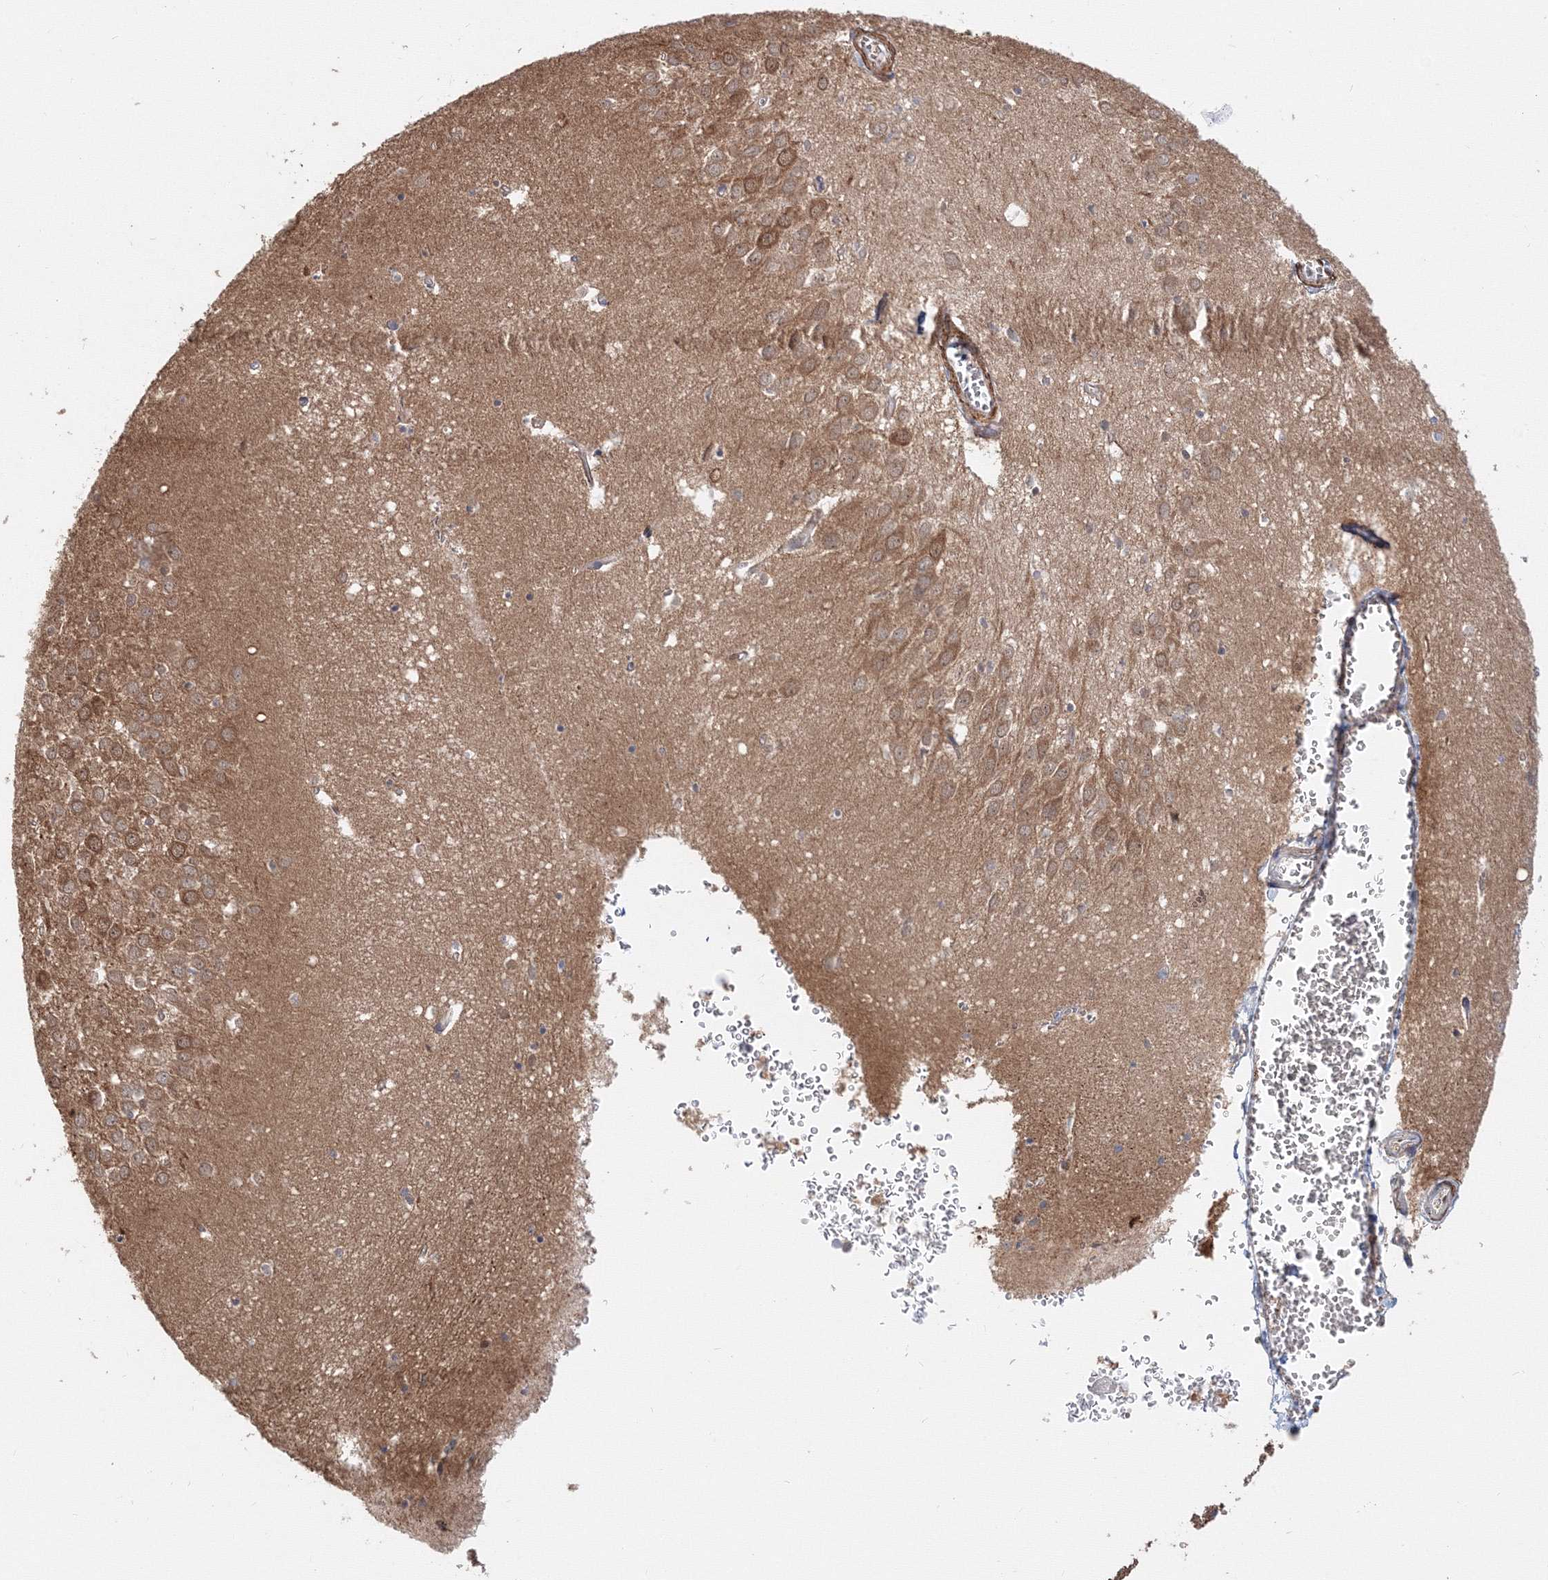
{"staining": {"intensity": "weak", "quantity": "<25%", "location": "cytoplasmic/membranous"}, "tissue": "hippocampus", "cell_type": "Glial cells", "image_type": "normal", "snomed": [{"axis": "morphology", "description": "Normal tissue, NOS"}, {"axis": "topography", "description": "Hippocampus"}], "caption": "DAB immunohistochemical staining of unremarkable hippocampus exhibits no significant staining in glial cells. (Brightfield microscopy of DAB immunohistochemistry (IHC) at high magnification).", "gene": "ARHGAP21", "patient": {"sex": "female", "age": 64}}